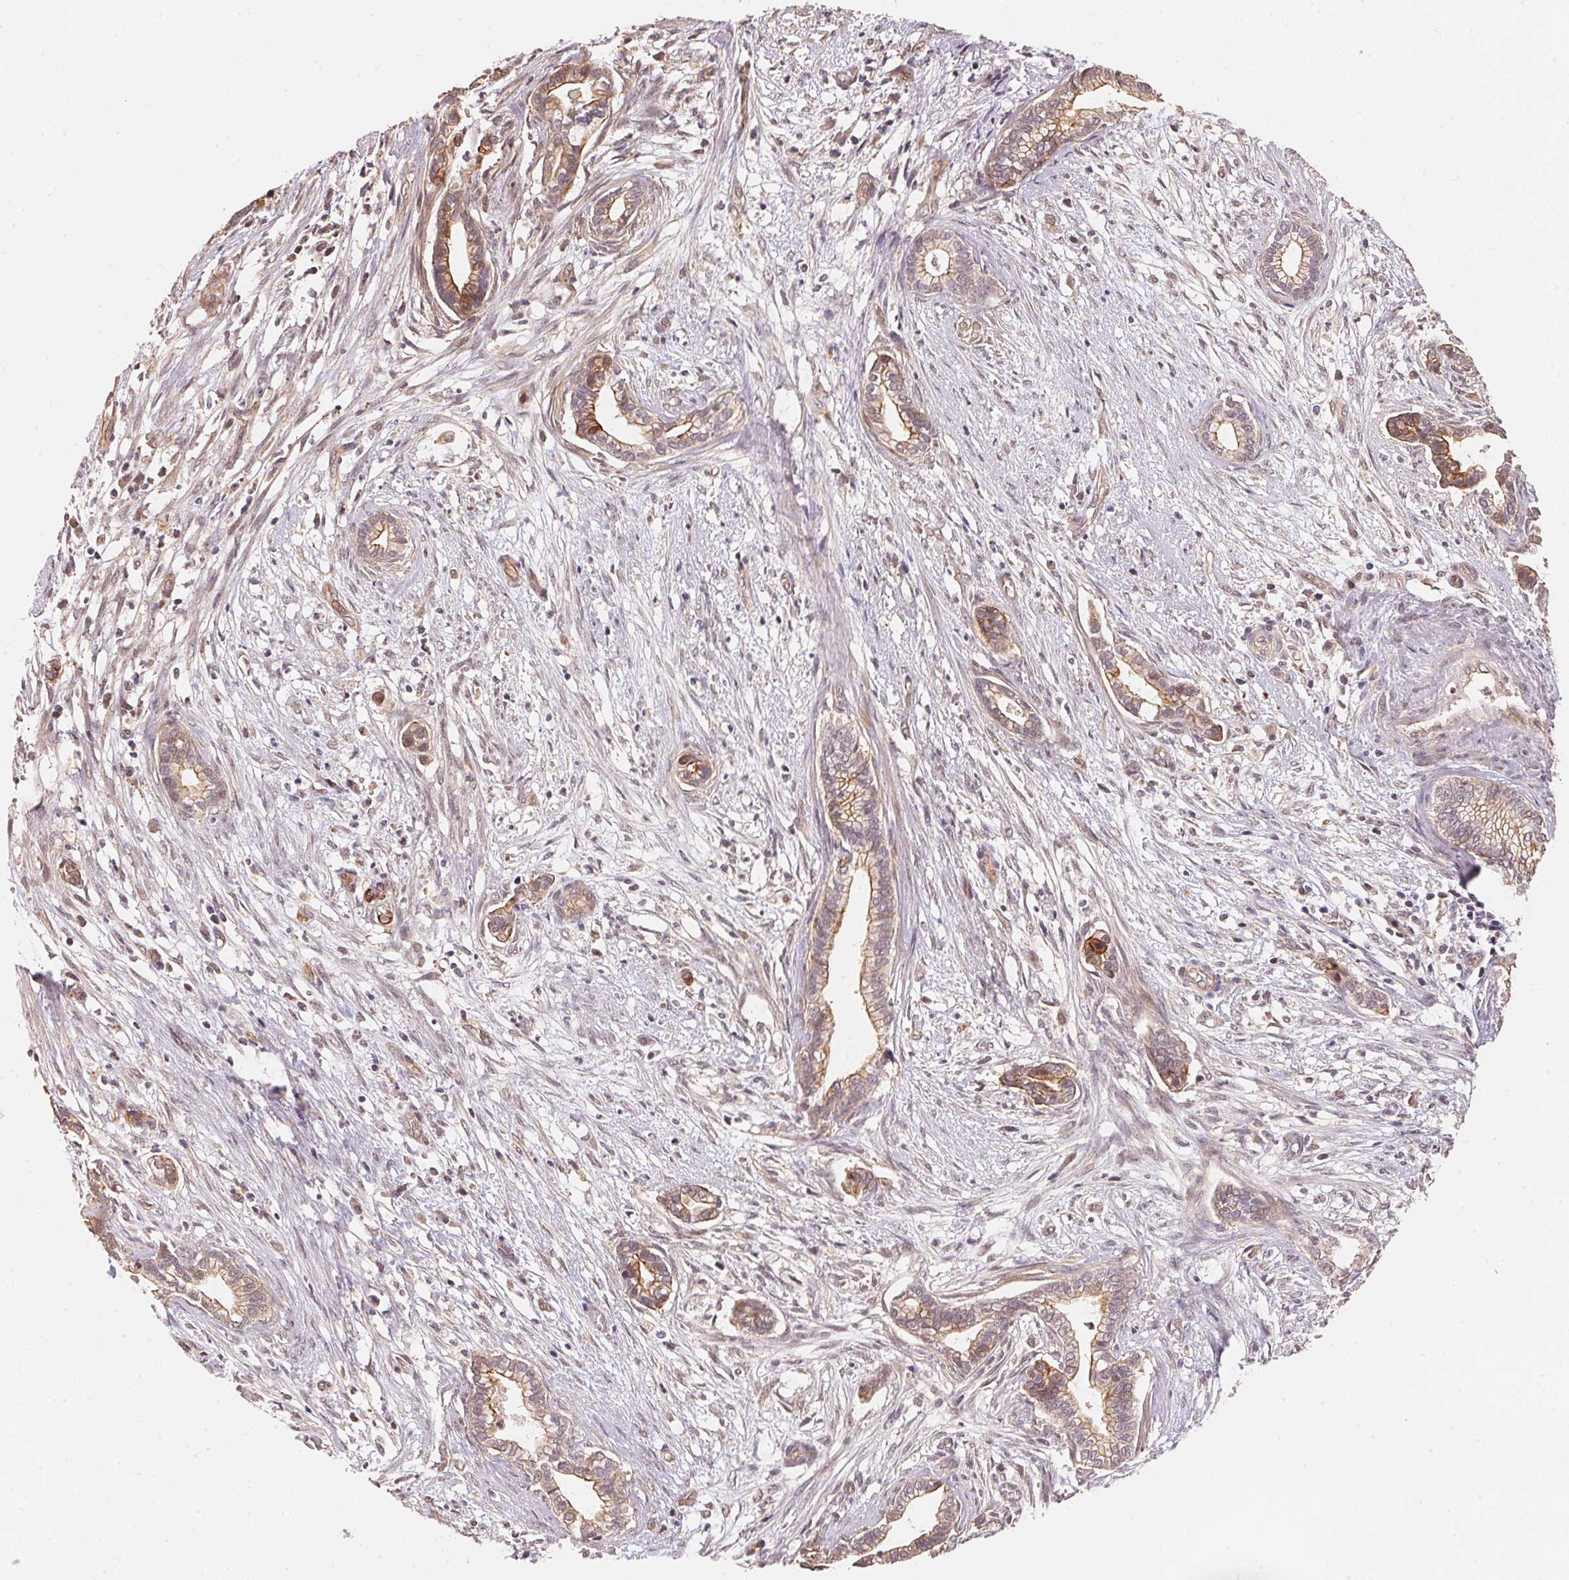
{"staining": {"intensity": "moderate", "quantity": "25%-75%", "location": "cytoplasmic/membranous"}, "tissue": "cervical cancer", "cell_type": "Tumor cells", "image_type": "cancer", "snomed": [{"axis": "morphology", "description": "Adenocarcinoma, NOS"}, {"axis": "topography", "description": "Cervix"}], "caption": "Immunohistochemical staining of human cervical cancer (adenocarcinoma) exhibits moderate cytoplasmic/membranous protein staining in about 25%-75% of tumor cells.", "gene": "TMEM222", "patient": {"sex": "female", "age": 62}}